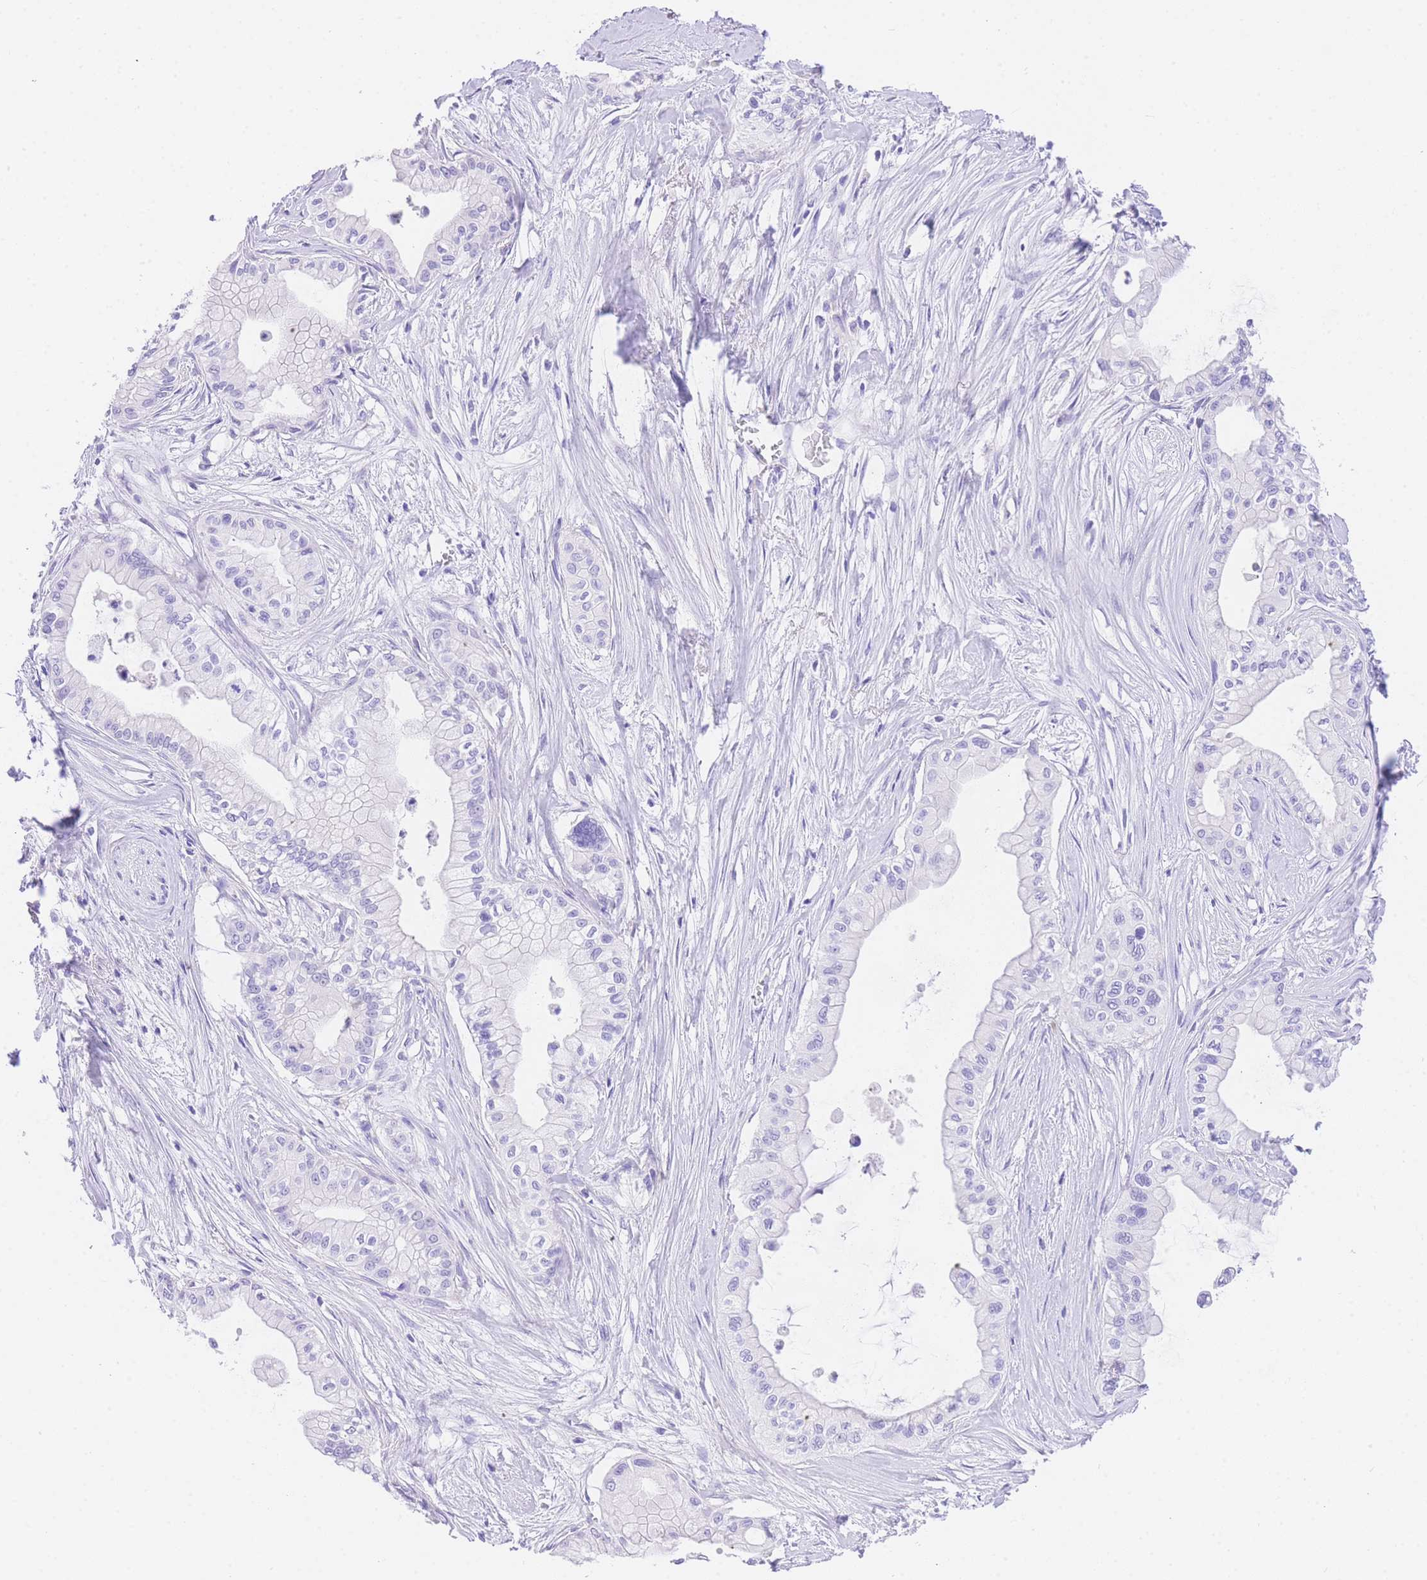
{"staining": {"intensity": "negative", "quantity": "none", "location": "none"}, "tissue": "pancreatic cancer", "cell_type": "Tumor cells", "image_type": "cancer", "snomed": [{"axis": "morphology", "description": "Adenocarcinoma, NOS"}, {"axis": "topography", "description": "Pancreas"}], "caption": "A micrograph of human pancreatic cancer (adenocarcinoma) is negative for staining in tumor cells.", "gene": "NKD2", "patient": {"sex": "male", "age": 78}}